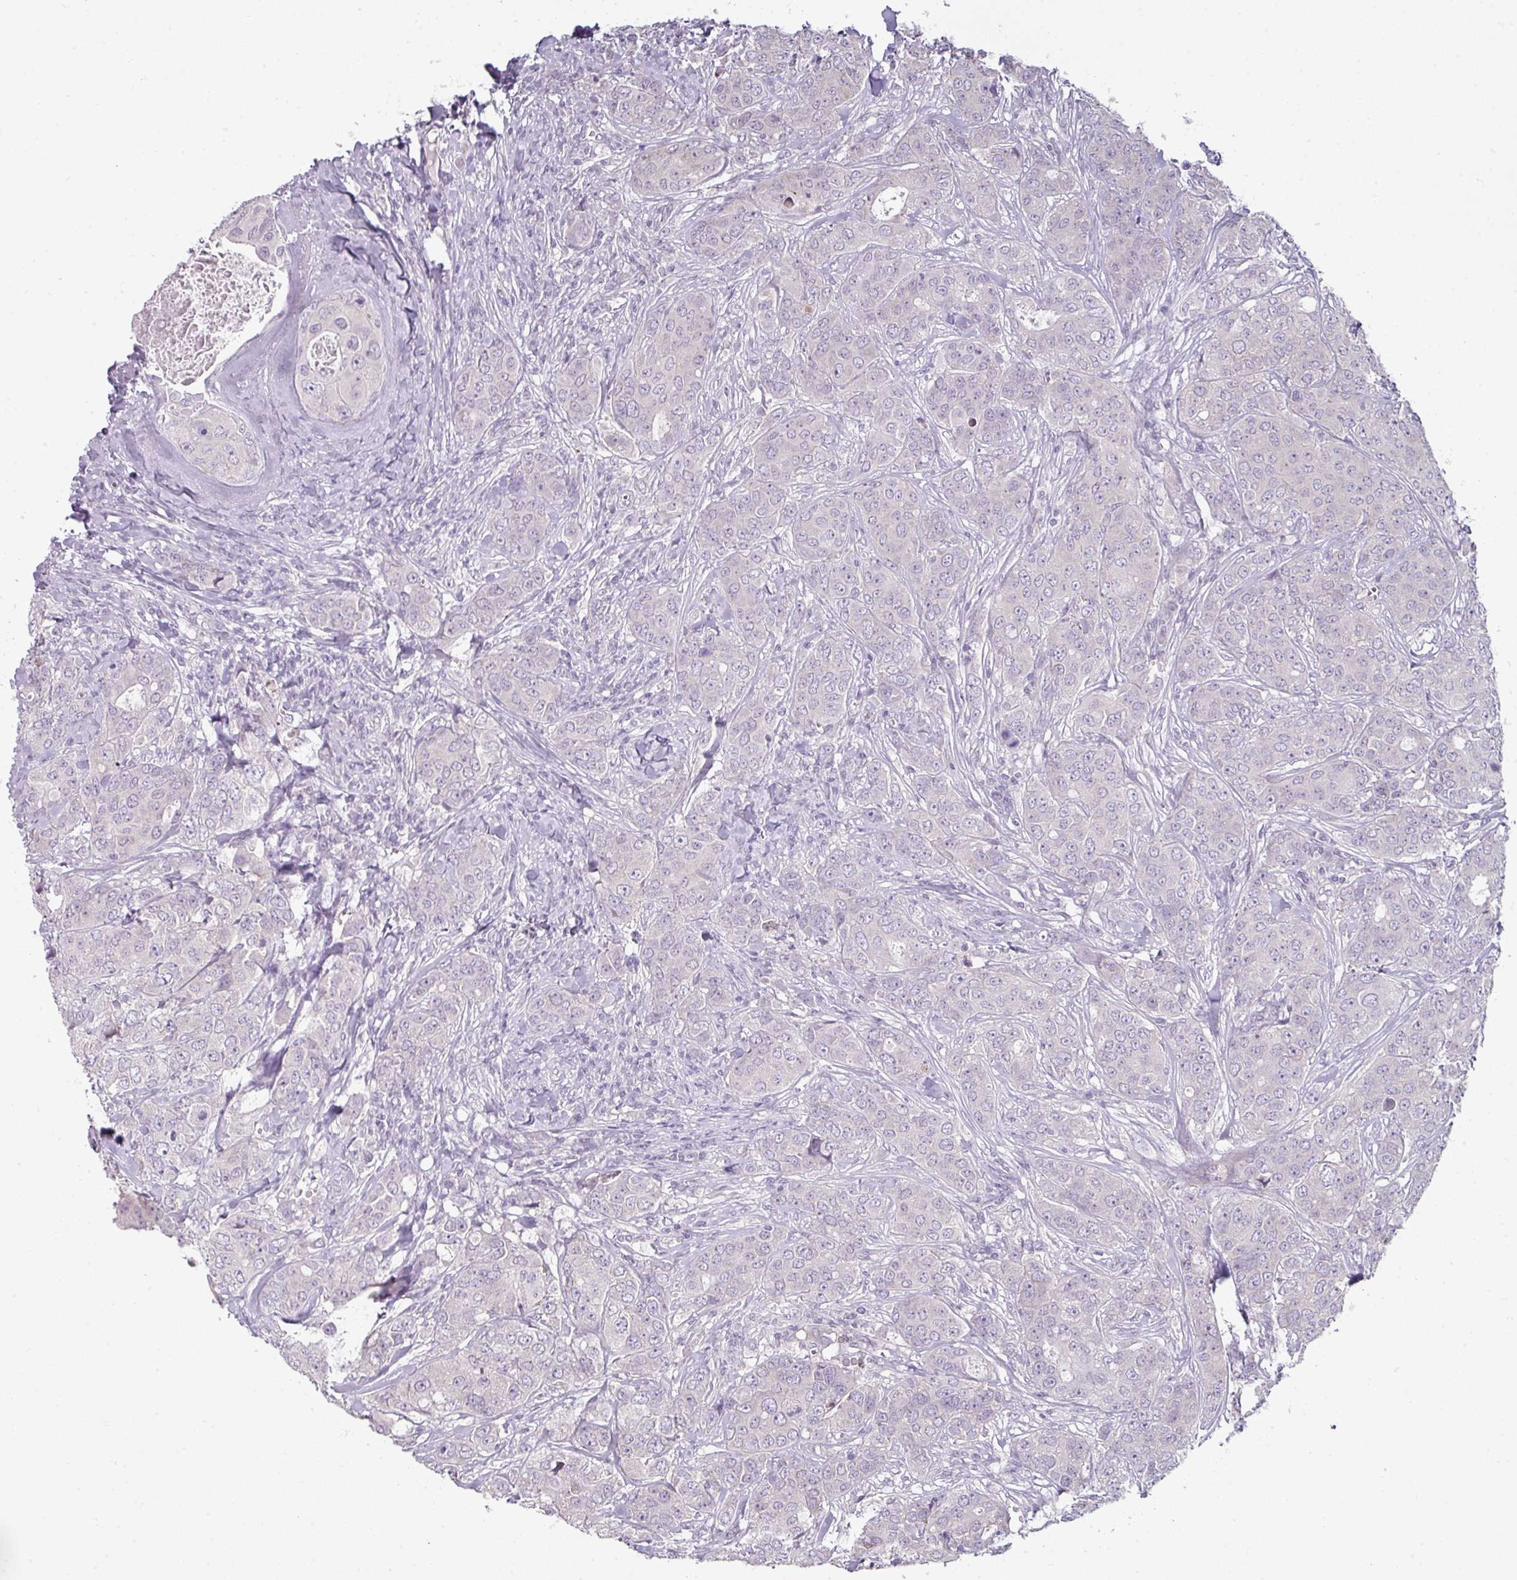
{"staining": {"intensity": "negative", "quantity": "none", "location": "none"}, "tissue": "breast cancer", "cell_type": "Tumor cells", "image_type": "cancer", "snomed": [{"axis": "morphology", "description": "Duct carcinoma"}, {"axis": "topography", "description": "Breast"}], "caption": "DAB immunohistochemical staining of breast infiltrating ductal carcinoma shows no significant staining in tumor cells.", "gene": "C19orf33", "patient": {"sex": "female", "age": 43}}